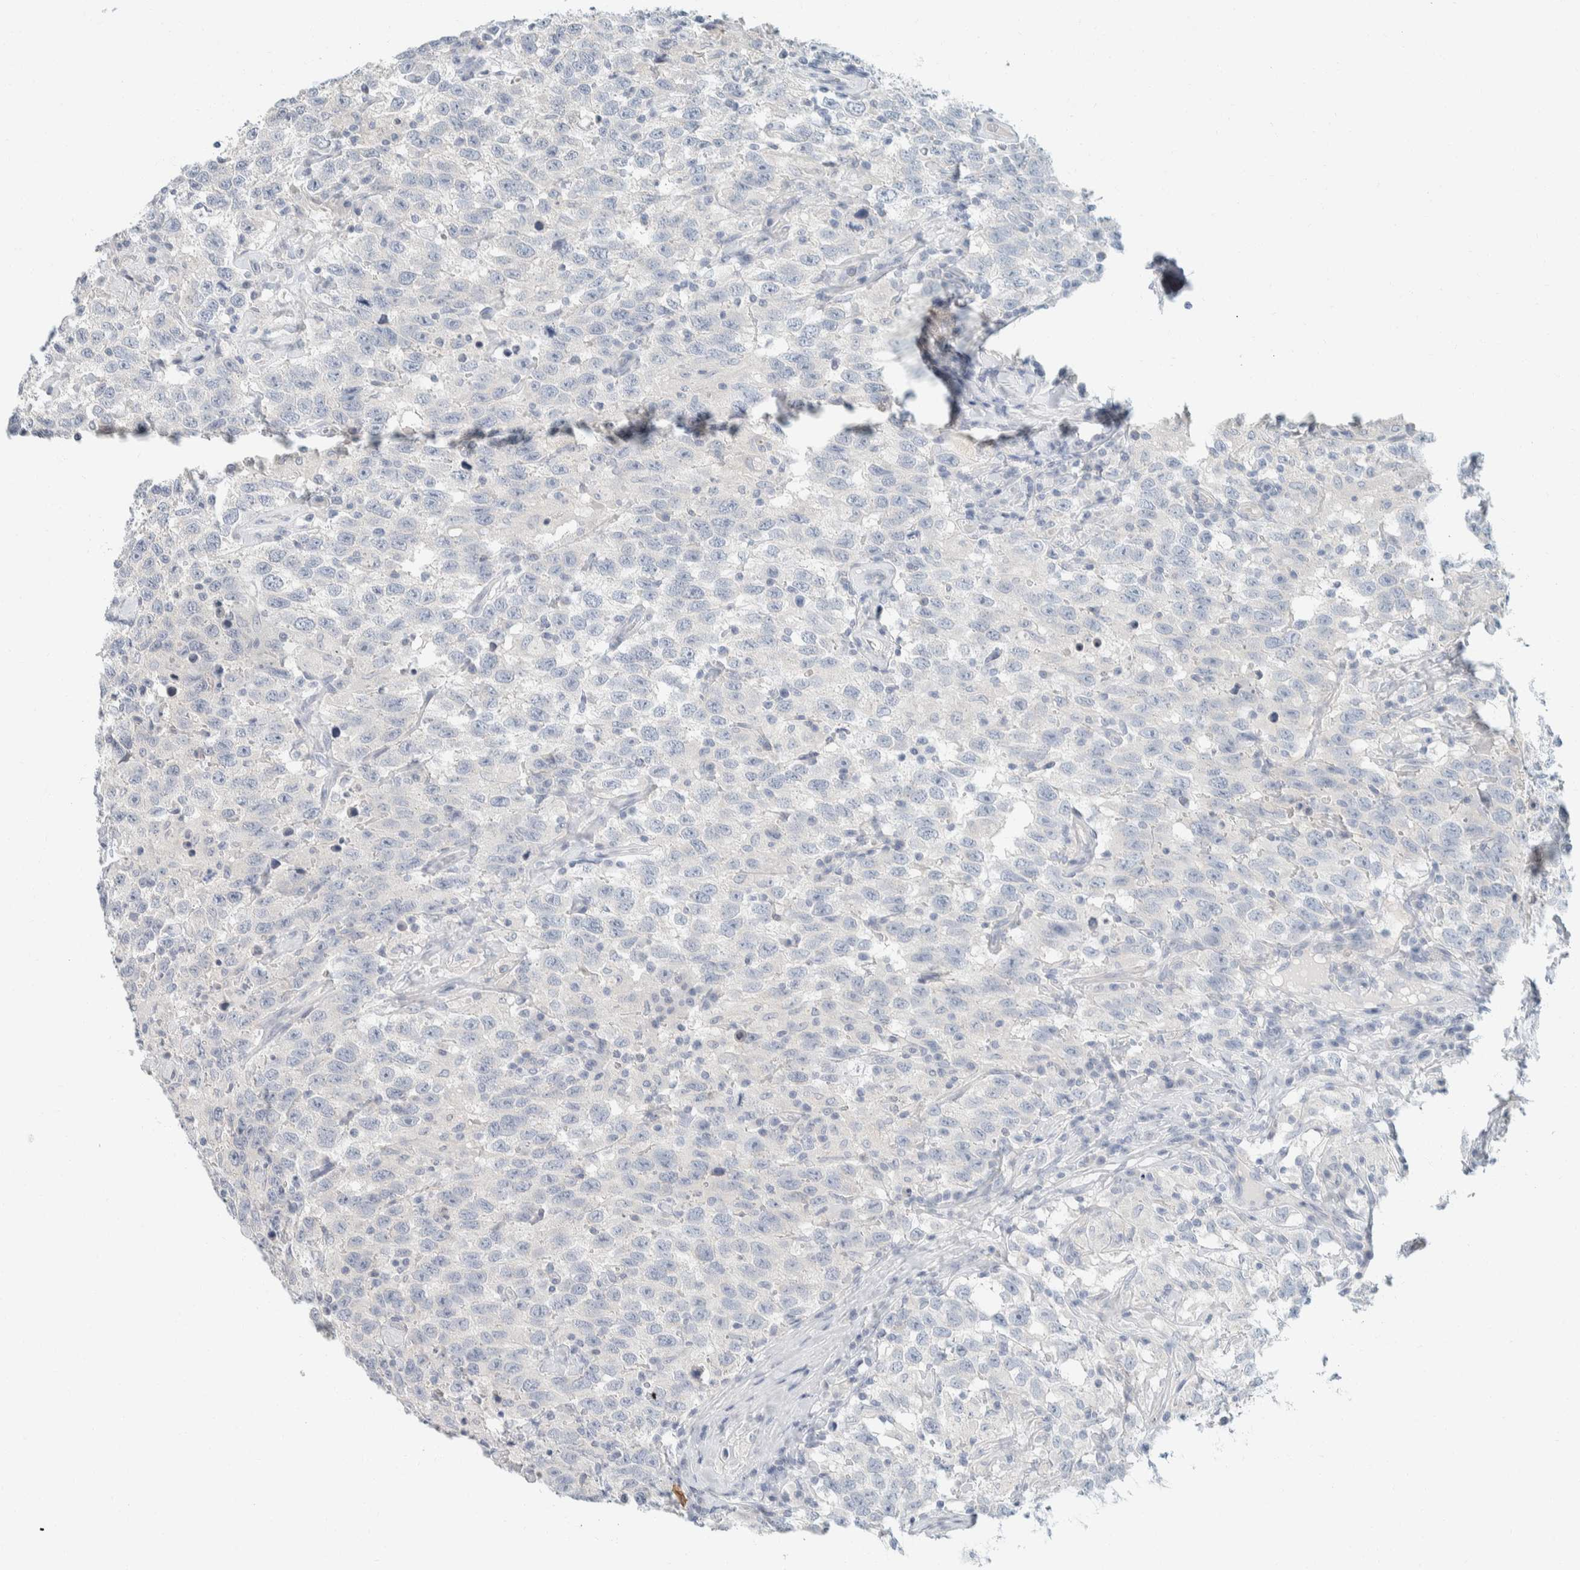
{"staining": {"intensity": "negative", "quantity": "none", "location": "none"}, "tissue": "testis cancer", "cell_type": "Tumor cells", "image_type": "cancer", "snomed": [{"axis": "morphology", "description": "Seminoma, NOS"}, {"axis": "topography", "description": "Testis"}], "caption": "DAB immunohistochemical staining of human testis cancer reveals no significant expression in tumor cells.", "gene": "ALOX12B", "patient": {"sex": "male", "age": 41}}